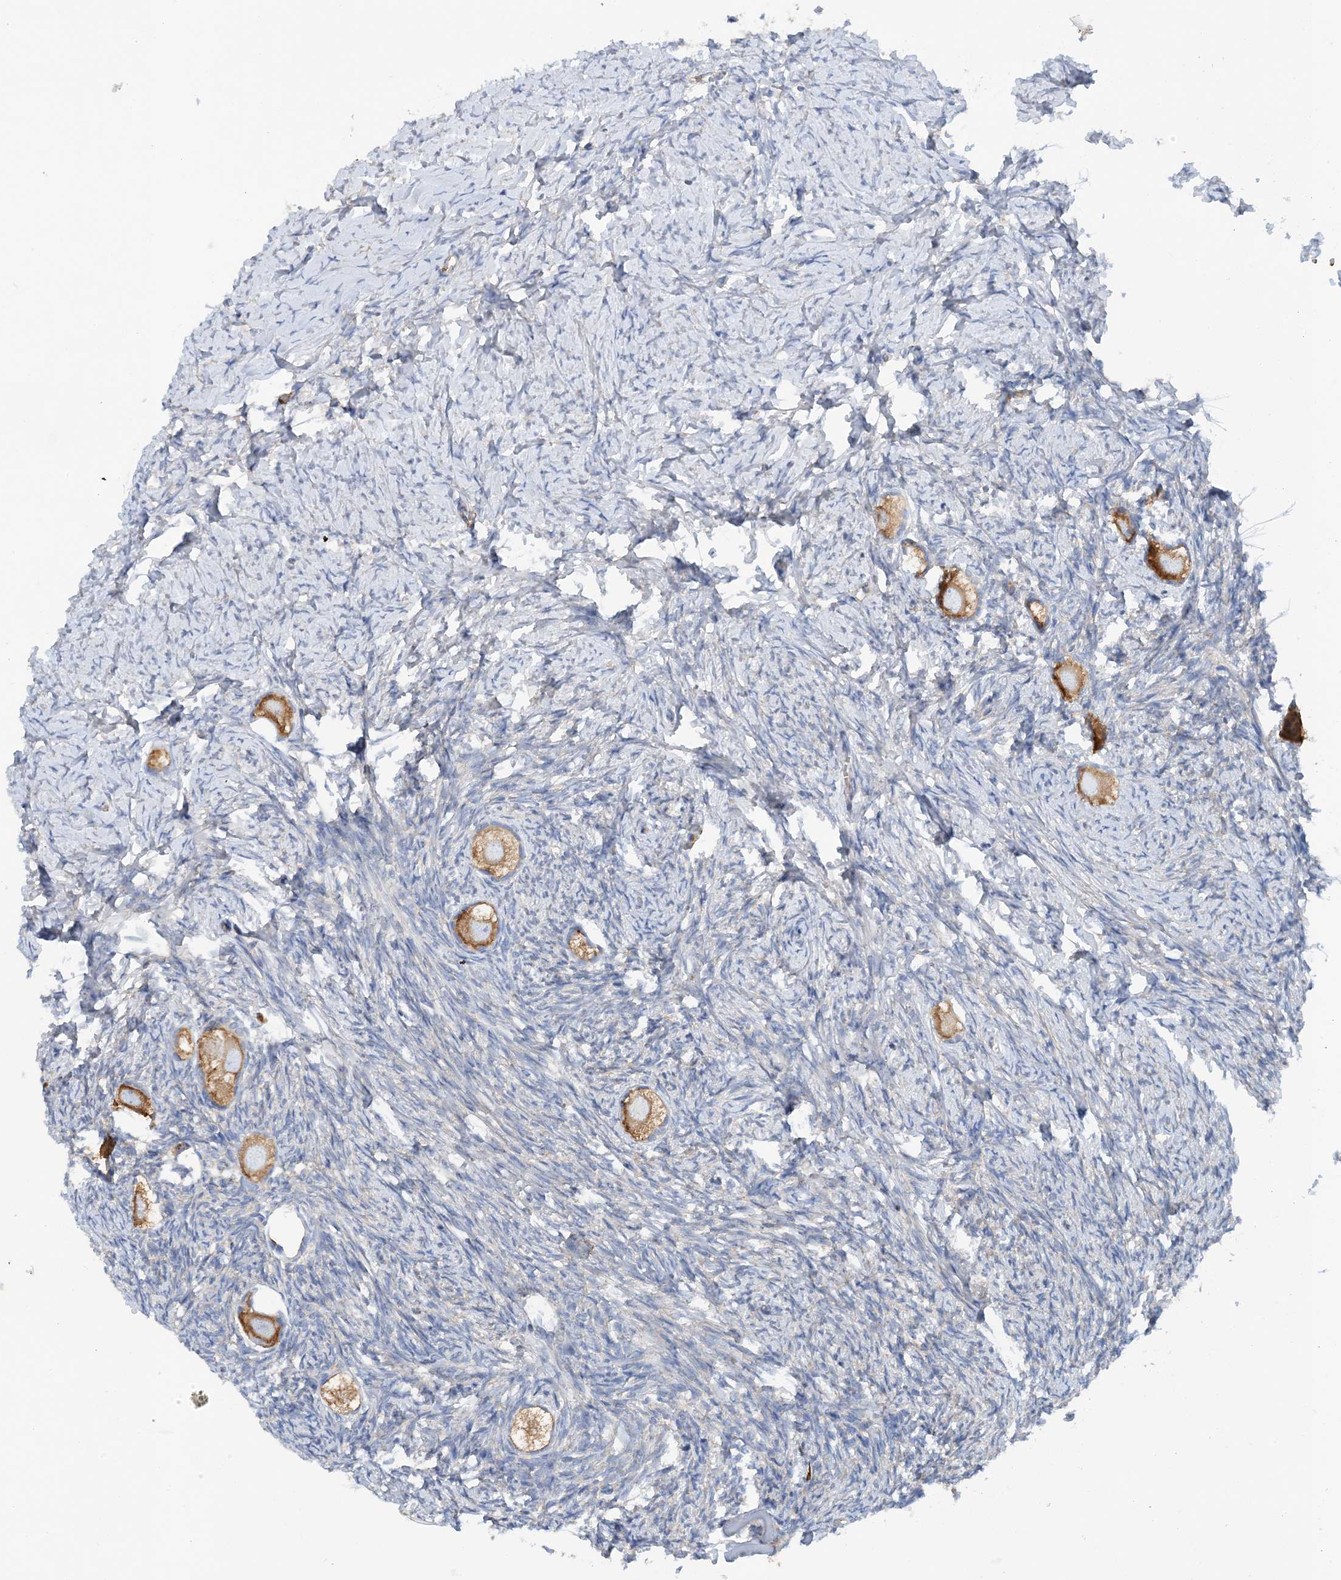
{"staining": {"intensity": "moderate", "quantity": ">75%", "location": "cytoplasmic/membranous"}, "tissue": "ovary", "cell_type": "Follicle cells", "image_type": "normal", "snomed": [{"axis": "morphology", "description": "Normal tissue, NOS"}, {"axis": "topography", "description": "Ovary"}], "caption": "Immunohistochemical staining of unremarkable ovary demonstrates >75% levels of moderate cytoplasmic/membranous protein positivity in approximately >75% of follicle cells.", "gene": "SLC5A11", "patient": {"sex": "female", "age": 27}}